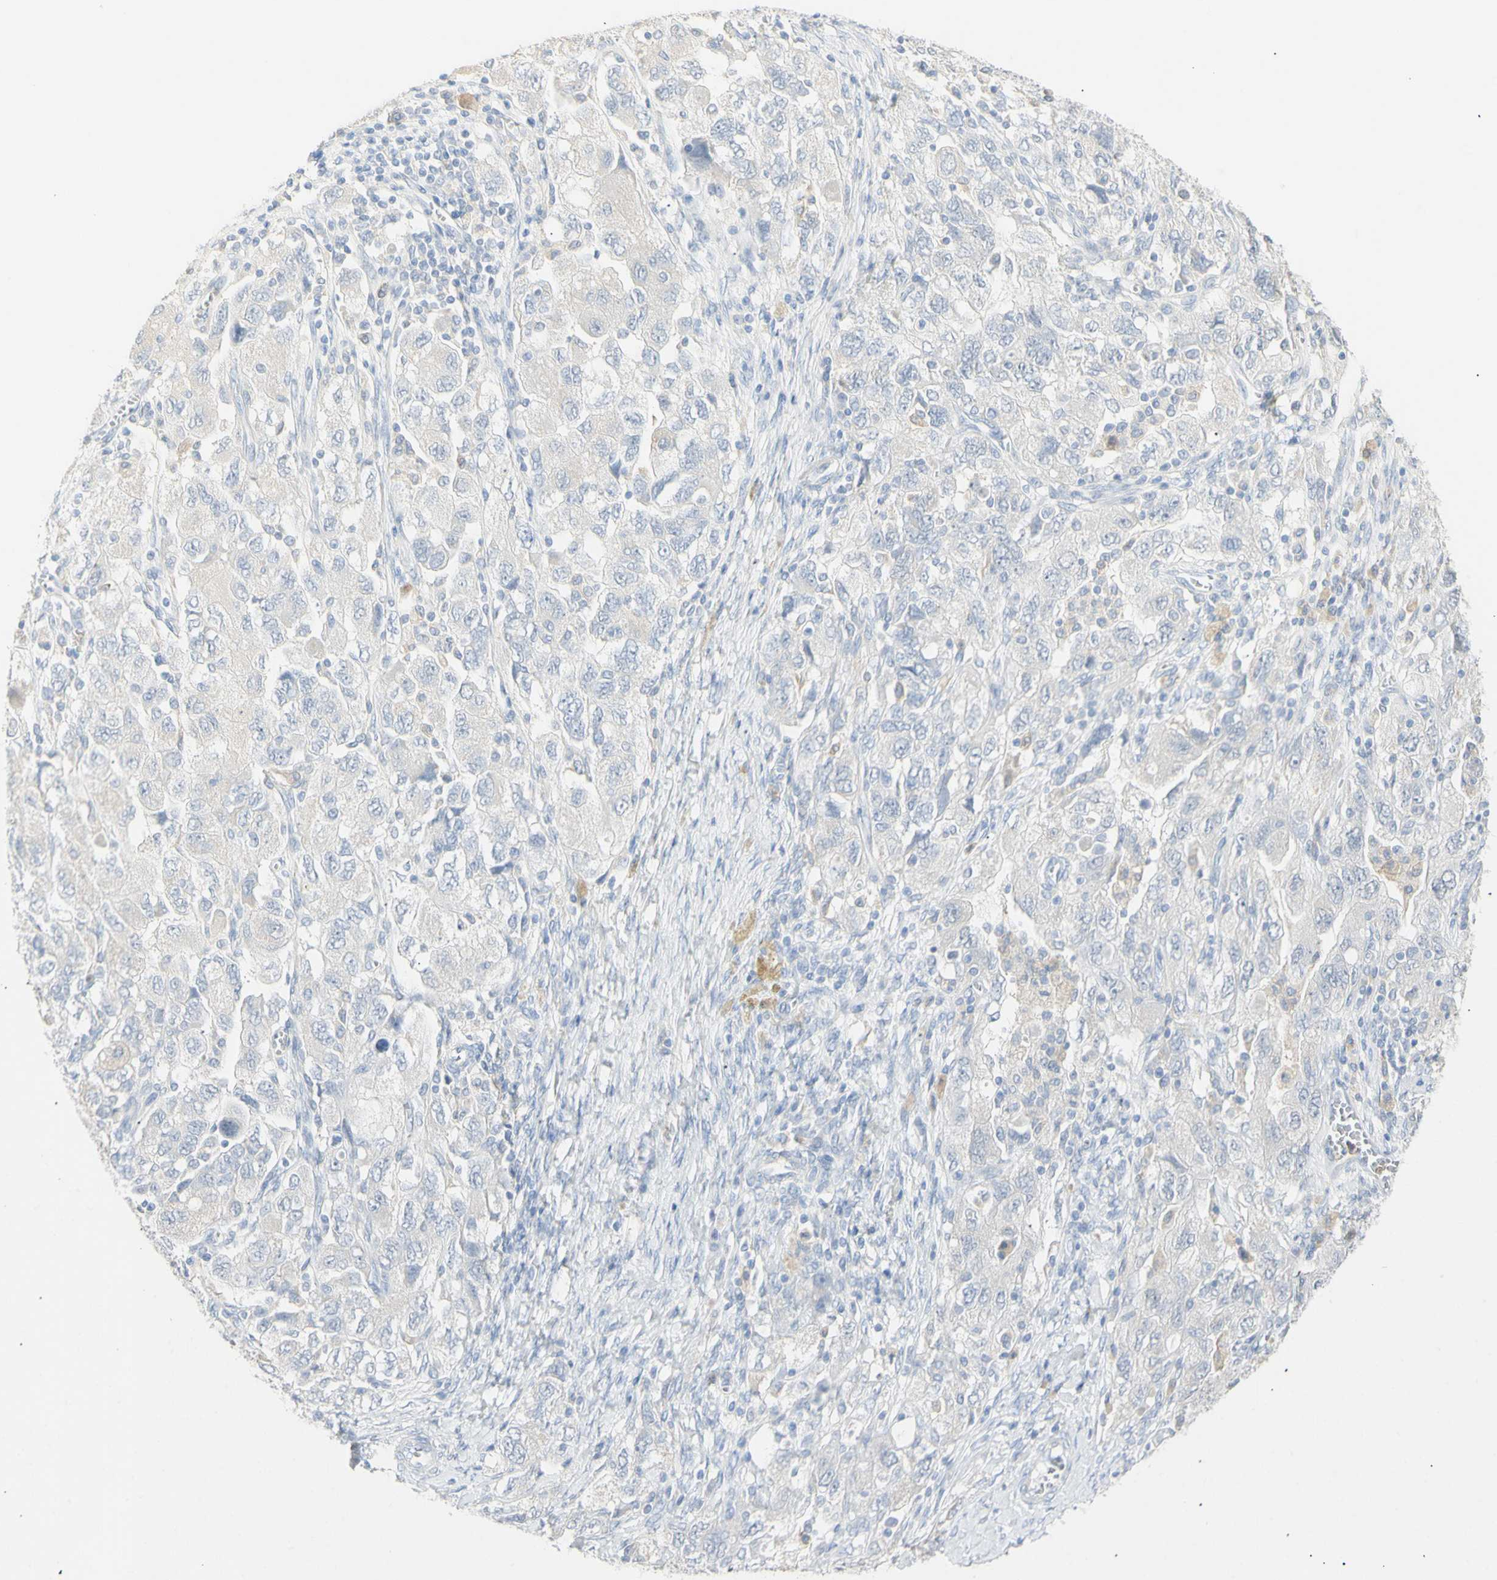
{"staining": {"intensity": "negative", "quantity": "none", "location": "none"}, "tissue": "ovarian cancer", "cell_type": "Tumor cells", "image_type": "cancer", "snomed": [{"axis": "morphology", "description": "Carcinoma, NOS"}, {"axis": "morphology", "description": "Cystadenocarcinoma, serous, NOS"}, {"axis": "topography", "description": "Ovary"}], "caption": "Tumor cells show no significant expression in ovarian cancer.", "gene": "B4GALNT3", "patient": {"sex": "female", "age": 69}}